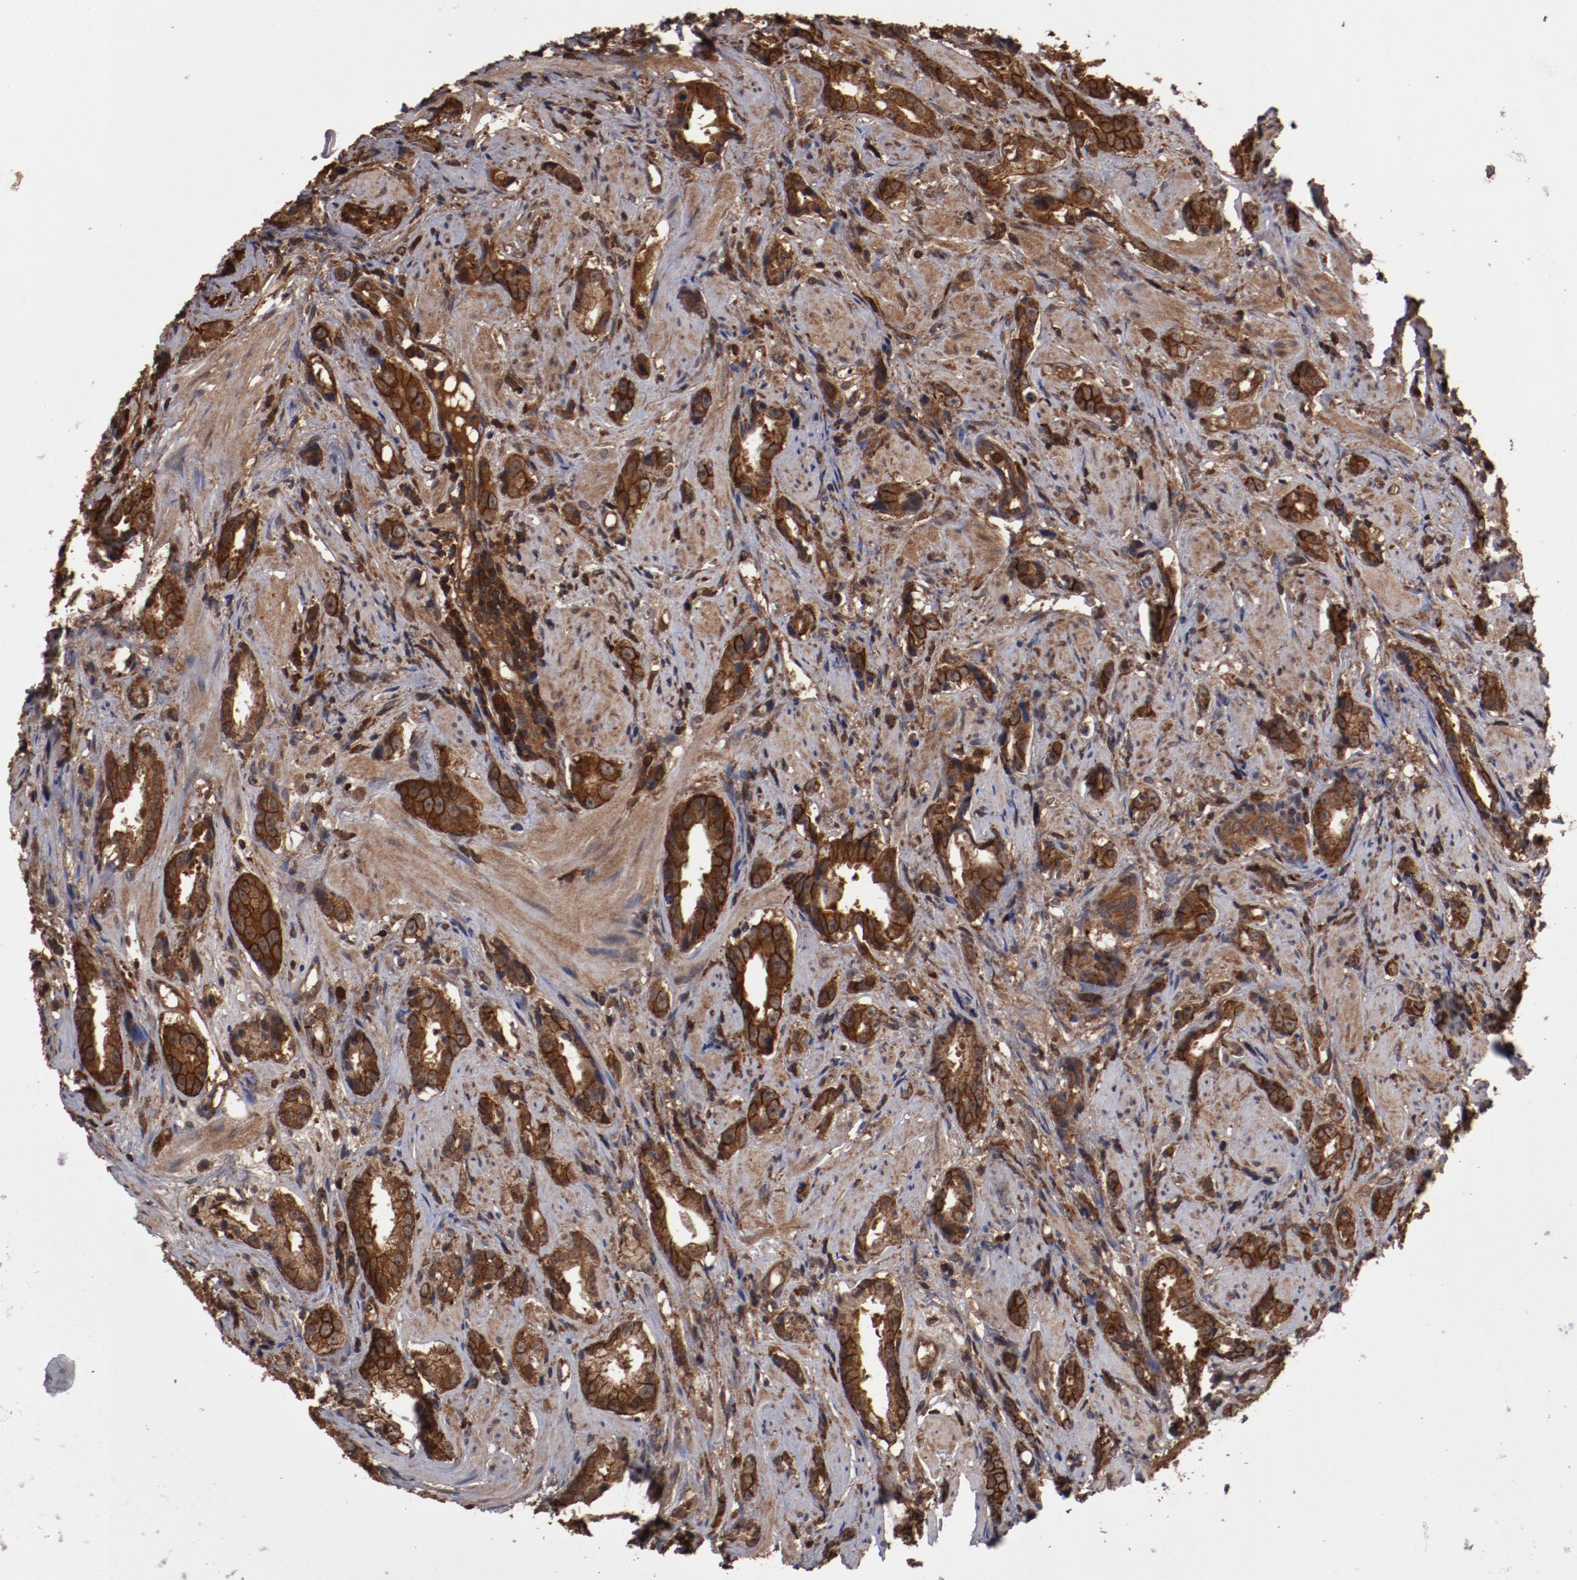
{"staining": {"intensity": "strong", "quantity": ">75%", "location": "cytoplasmic/membranous"}, "tissue": "prostate cancer", "cell_type": "Tumor cells", "image_type": "cancer", "snomed": [{"axis": "morphology", "description": "Adenocarcinoma, Medium grade"}, {"axis": "topography", "description": "Prostate"}], "caption": "Protein staining of prostate medium-grade adenocarcinoma tissue reveals strong cytoplasmic/membranous staining in about >75% of tumor cells.", "gene": "RPS6KA6", "patient": {"sex": "male", "age": 53}}